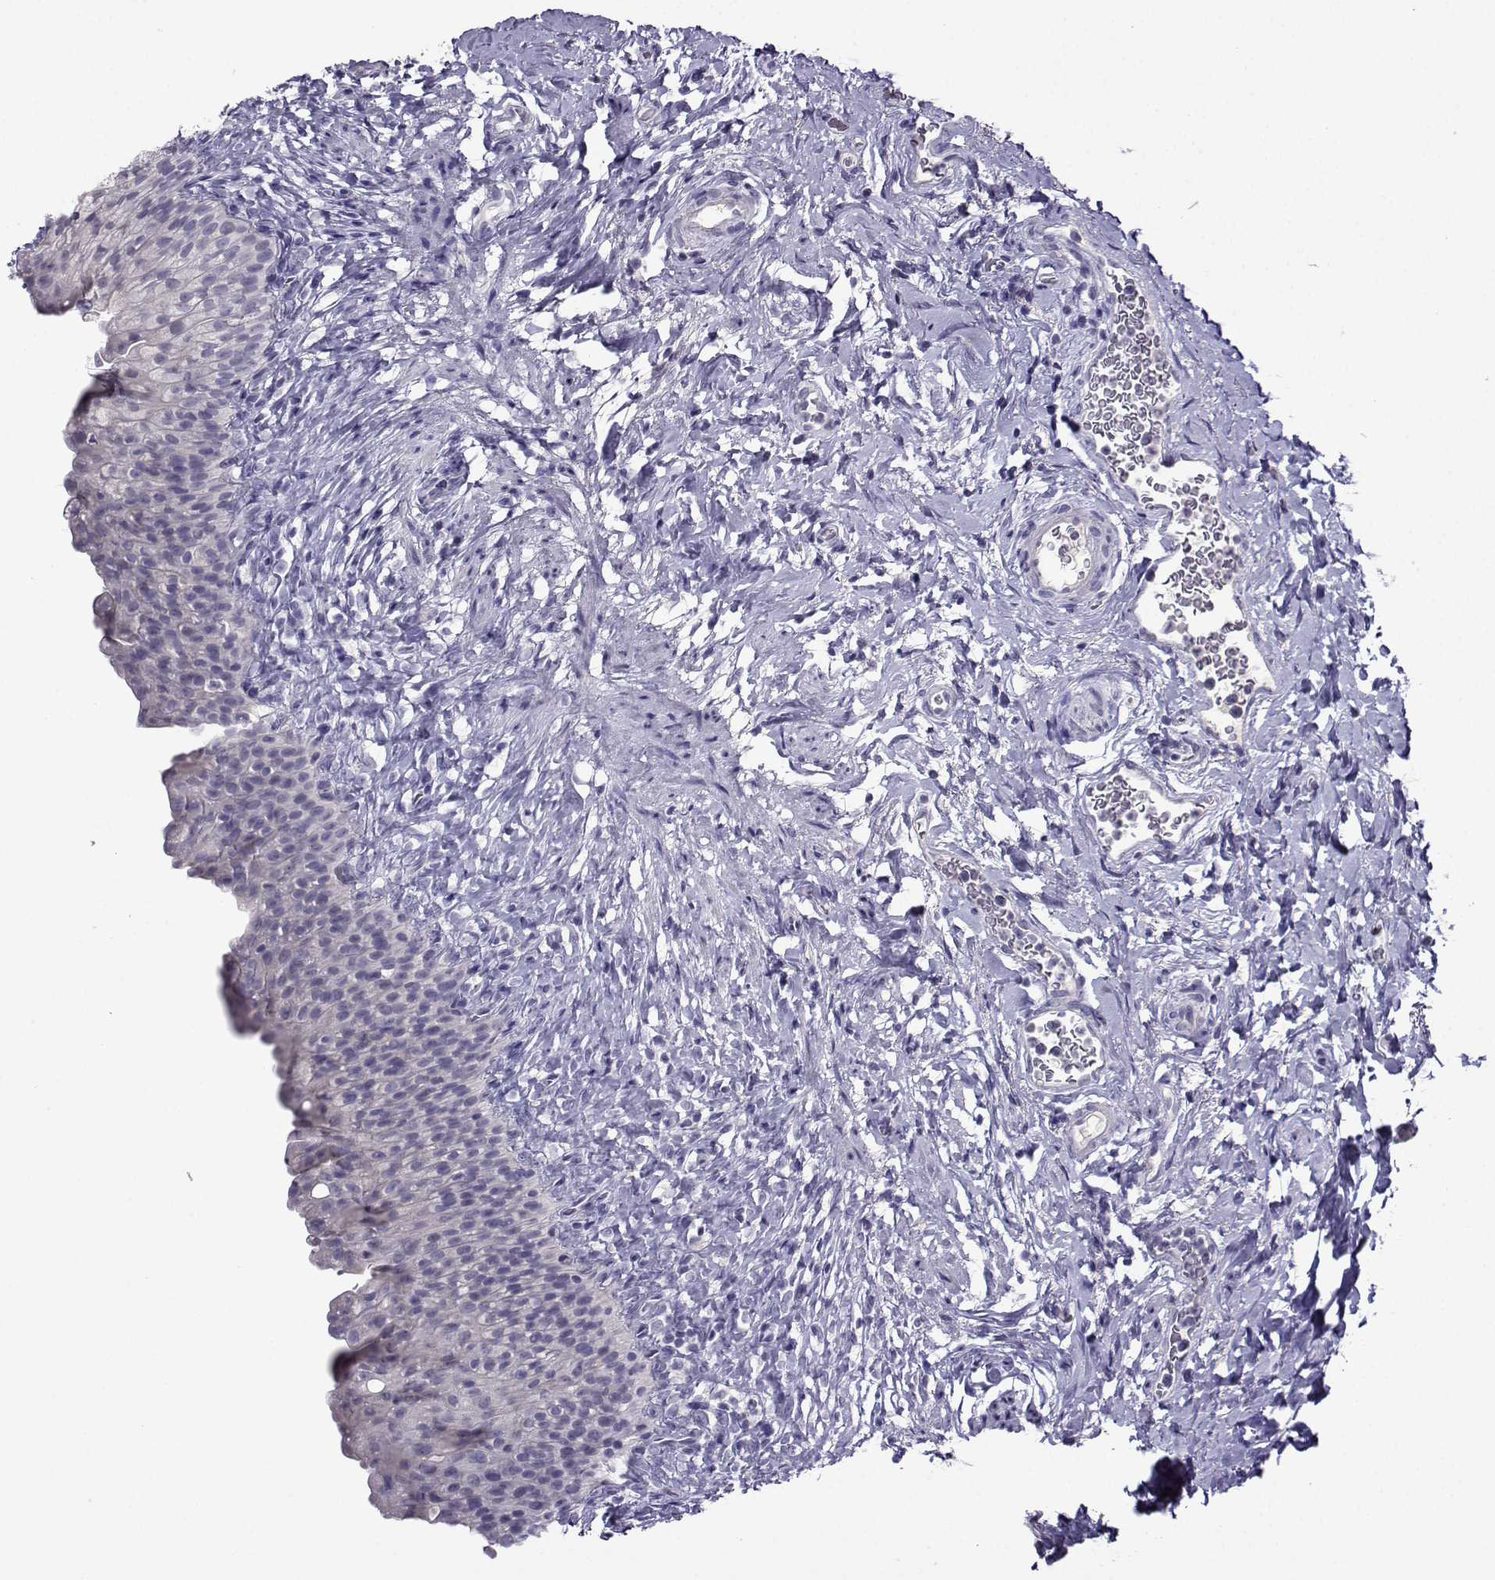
{"staining": {"intensity": "negative", "quantity": "none", "location": "none"}, "tissue": "urinary bladder", "cell_type": "Urothelial cells", "image_type": "normal", "snomed": [{"axis": "morphology", "description": "Normal tissue, NOS"}, {"axis": "topography", "description": "Urinary bladder"}], "caption": "Immunohistochemistry histopathology image of benign urinary bladder: urinary bladder stained with DAB demonstrates no significant protein positivity in urothelial cells.", "gene": "CRYBB1", "patient": {"sex": "male", "age": 76}}